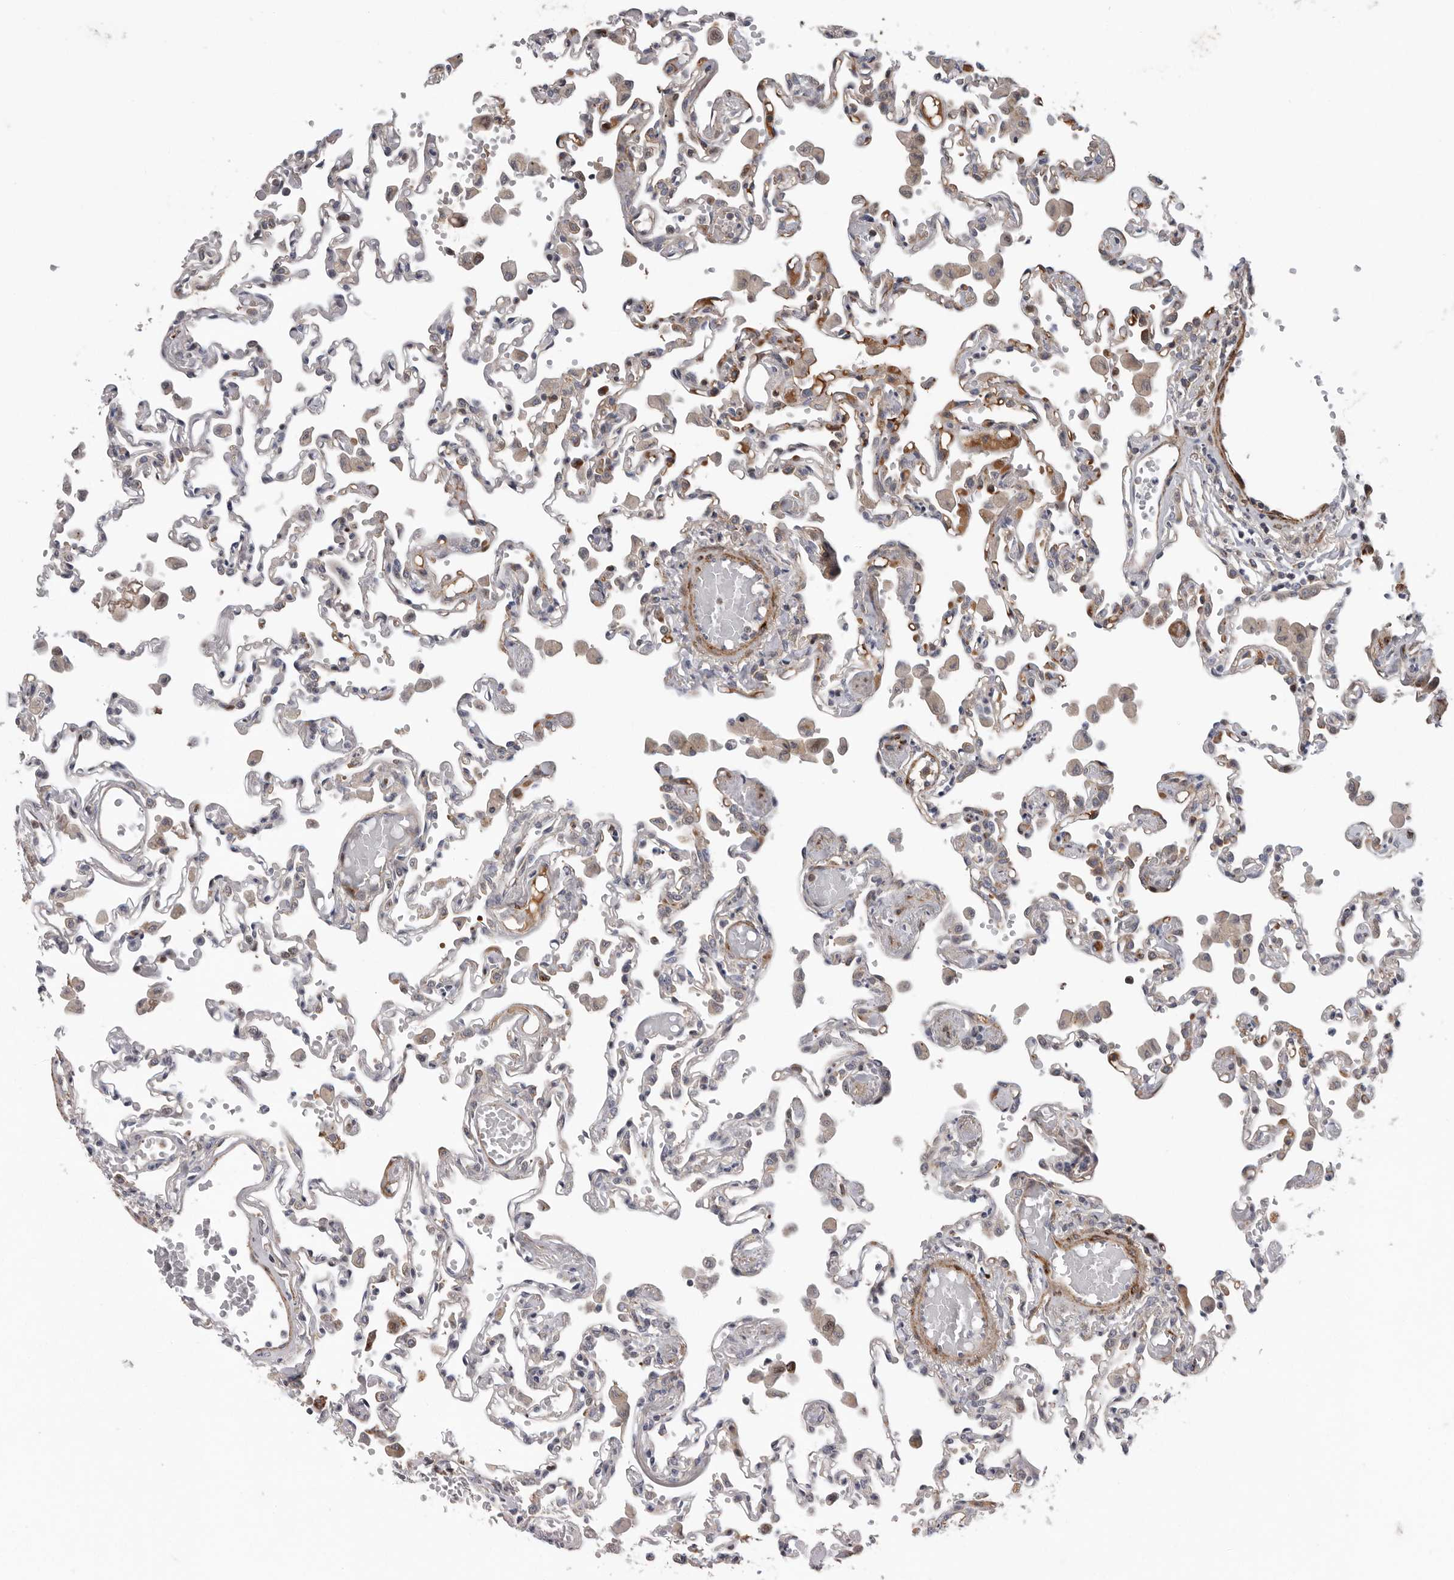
{"staining": {"intensity": "negative", "quantity": "none", "location": "none"}, "tissue": "lung", "cell_type": "Alveolar cells", "image_type": "normal", "snomed": [{"axis": "morphology", "description": "Normal tissue, NOS"}, {"axis": "topography", "description": "Bronchus"}, {"axis": "topography", "description": "Lung"}], "caption": "IHC photomicrograph of unremarkable human lung stained for a protein (brown), which shows no expression in alveolar cells.", "gene": "ATXN3L", "patient": {"sex": "female", "age": 49}}